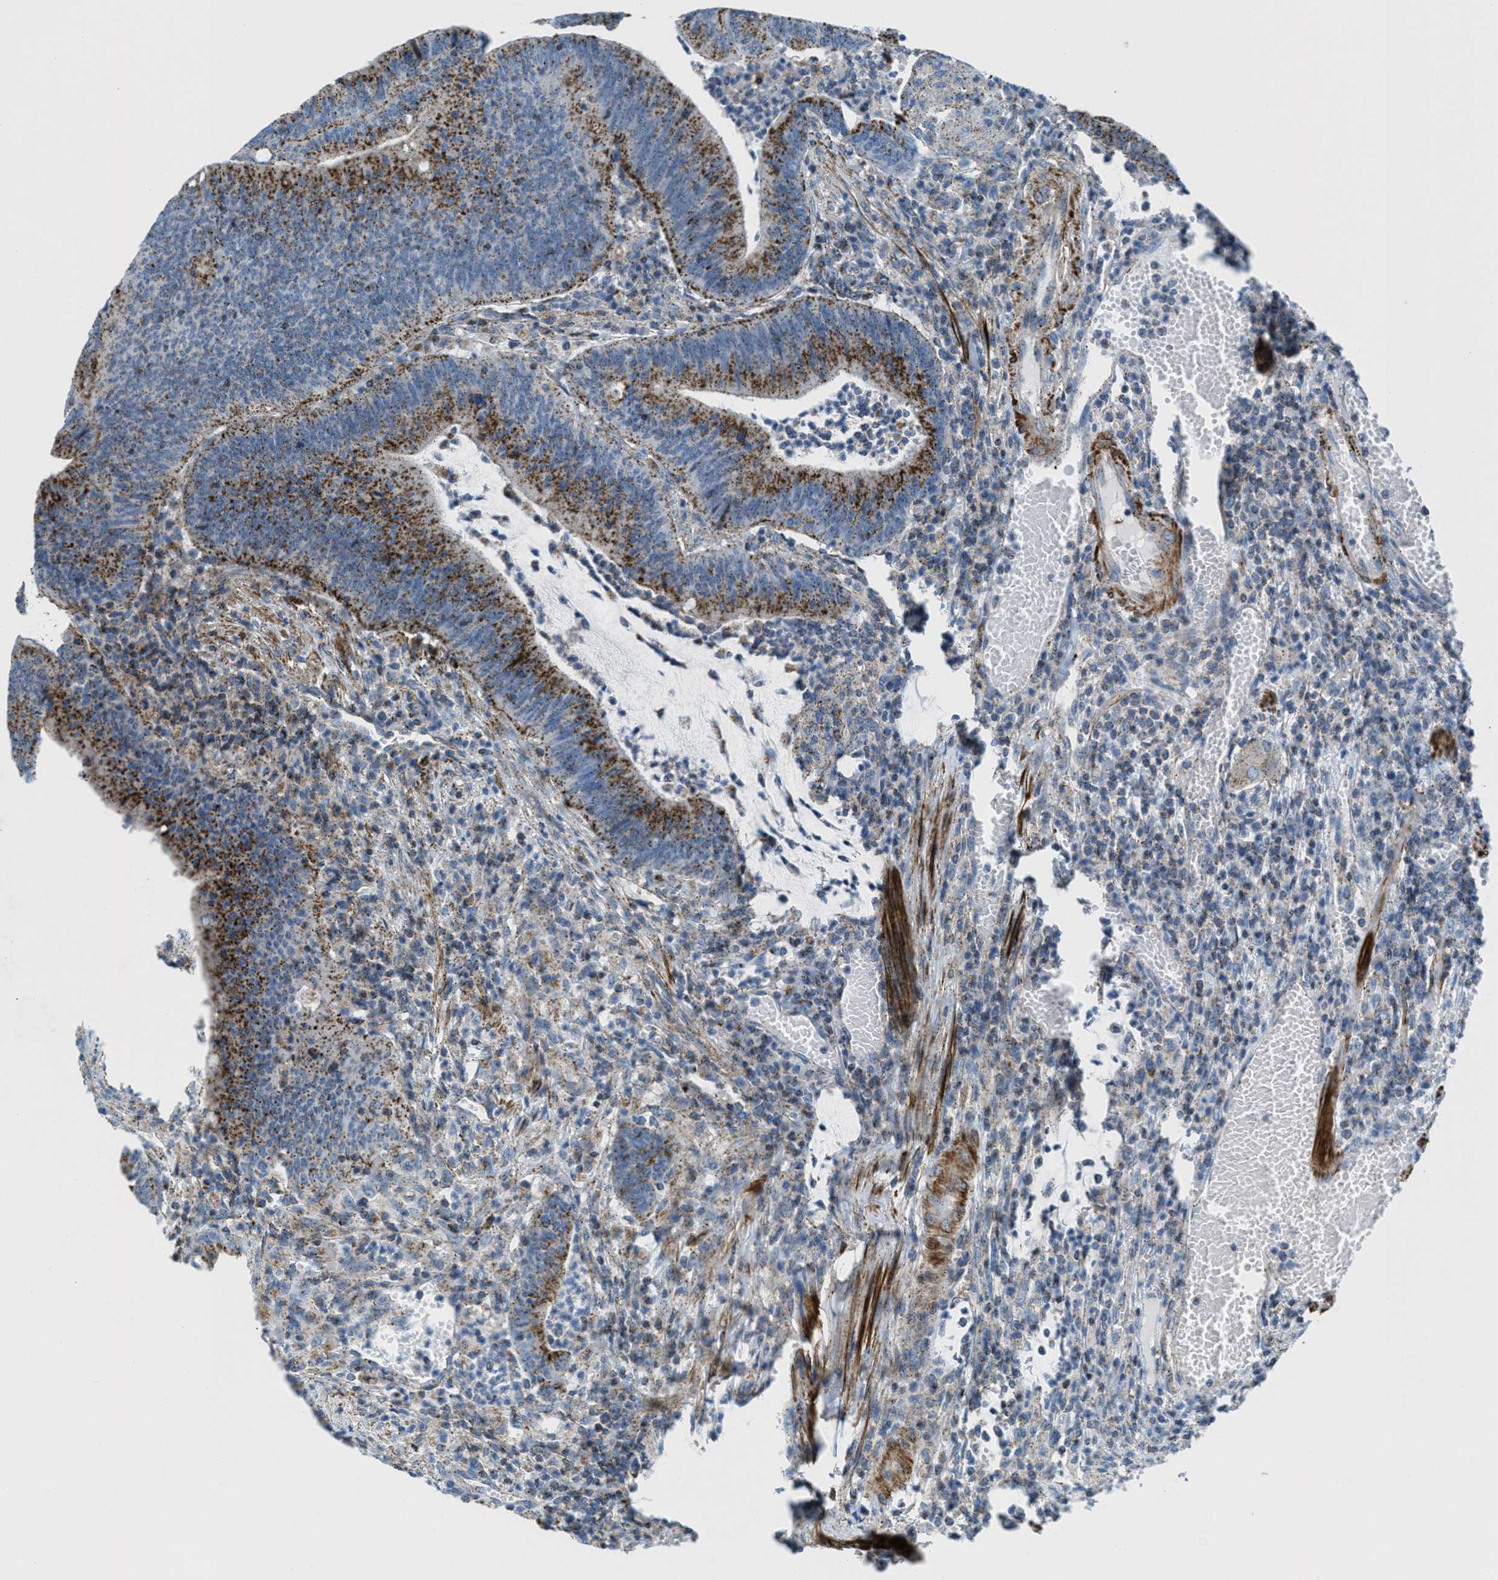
{"staining": {"intensity": "moderate", "quantity": ">75%", "location": "cytoplasmic/membranous"}, "tissue": "colorectal cancer", "cell_type": "Tumor cells", "image_type": "cancer", "snomed": [{"axis": "morphology", "description": "Normal tissue, NOS"}, {"axis": "morphology", "description": "Adenocarcinoma, NOS"}, {"axis": "topography", "description": "Rectum"}], "caption": "This micrograph exhibits colorectal adenocarcinoma stained with immunohistochemistry (IHC) to label a protein in brown. The cytoplasmic/membranous of tumor cells show moderate positivity for the protein. Nuclei are counter-stained blue.", "gene": "MFSD13A", "patient": {"sex": "female", "age": 66}}